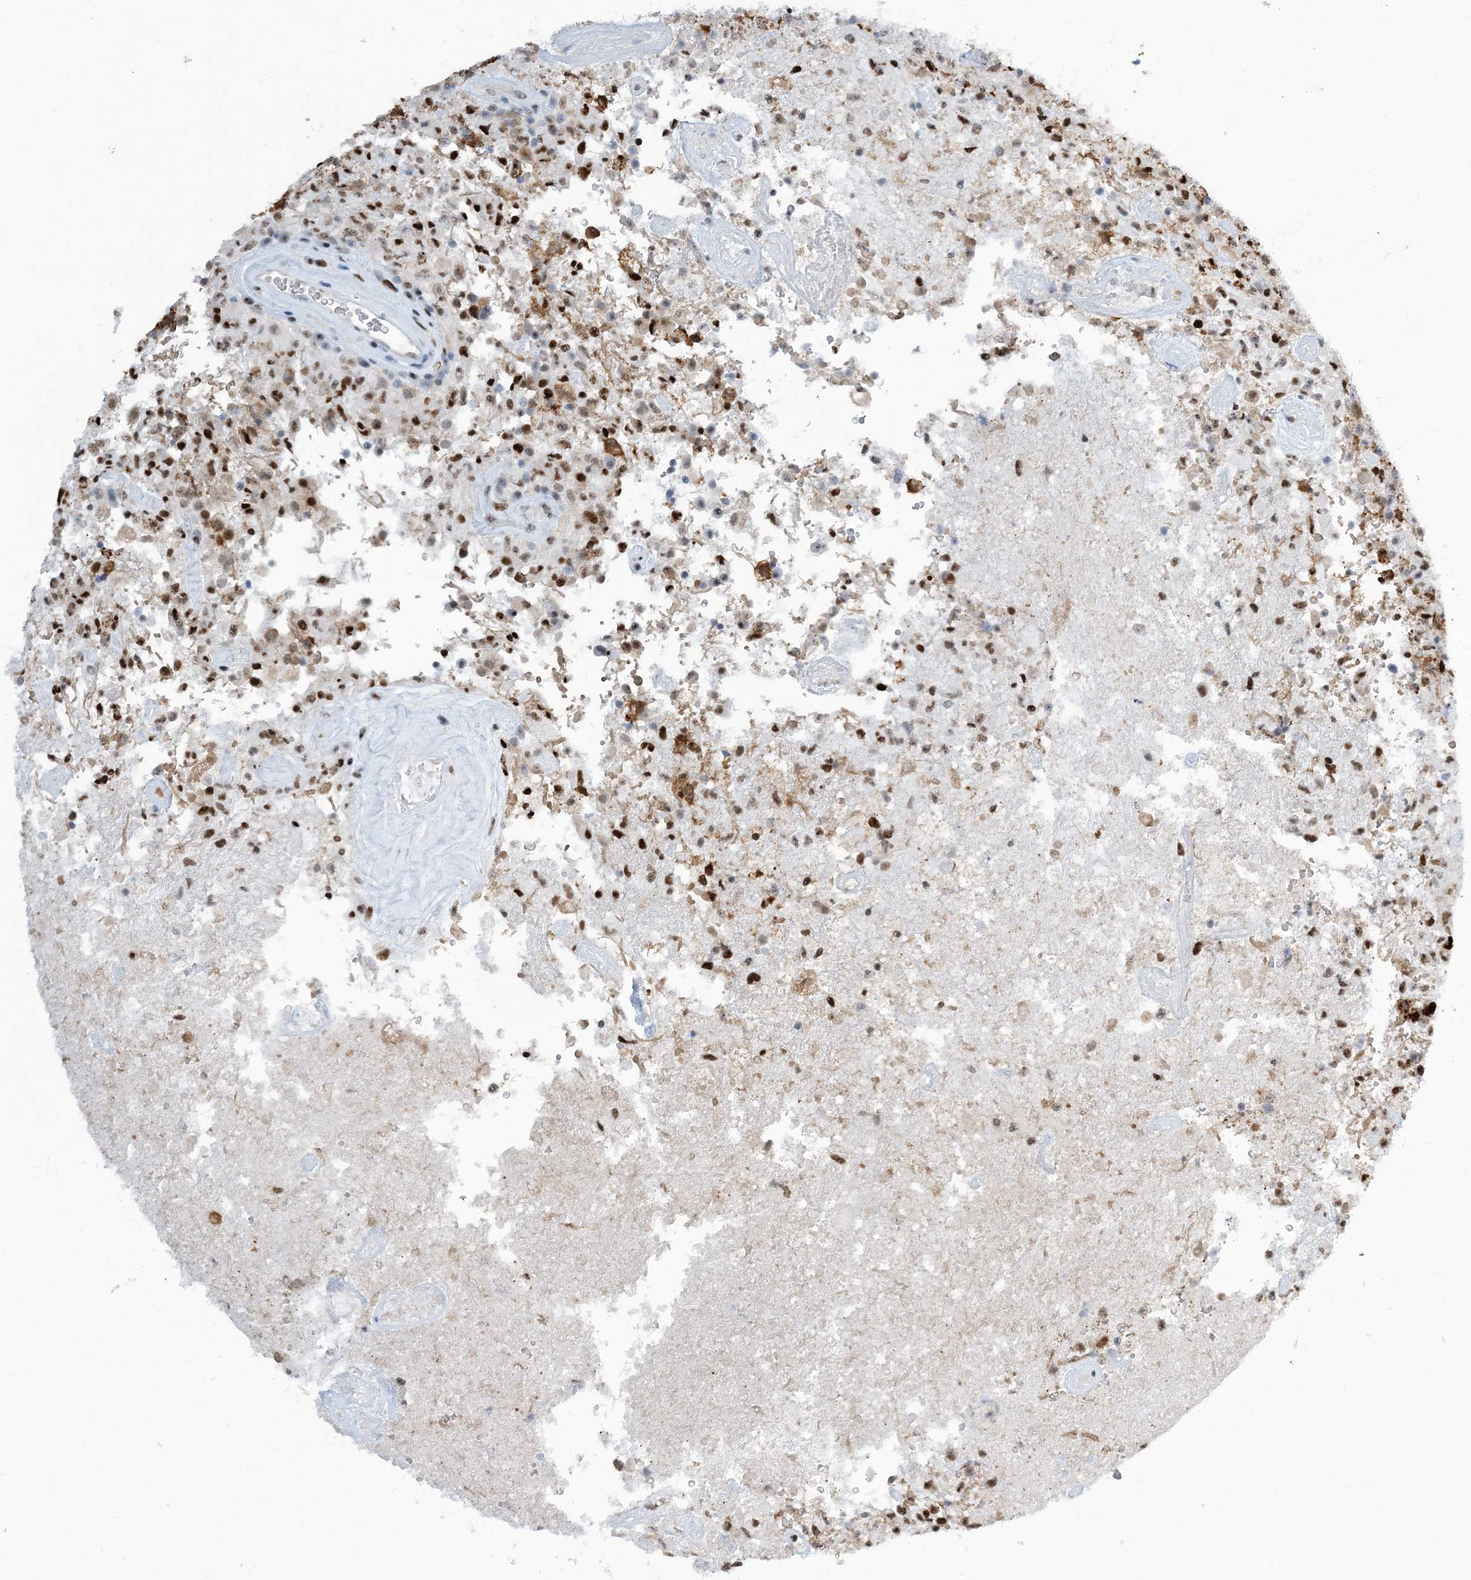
{"staining": {"intensity": "negative", "quantity": "none", "location": "none"}, "tissue": "glioma", "cell_type": "Tumor cells", "image_type": "cancer", "snomed": [{"axis": "morphology", "description": "Glioma, malignant, High grade"}, {"axis": "topography", "description": "Brain"}], "caption": "Image shows no protein positivity in tumor cells of malignant glioma (high-grade) tissue. The staining was performed using DAB (3,3'-diaminobenzidine) to visualize the protein expression in brown, while the nuclei were stained in blue with hematoxylin (Magnification: 20x).", "gene": "HEMK1", "patient": {"sex": "female", "age": 57}}